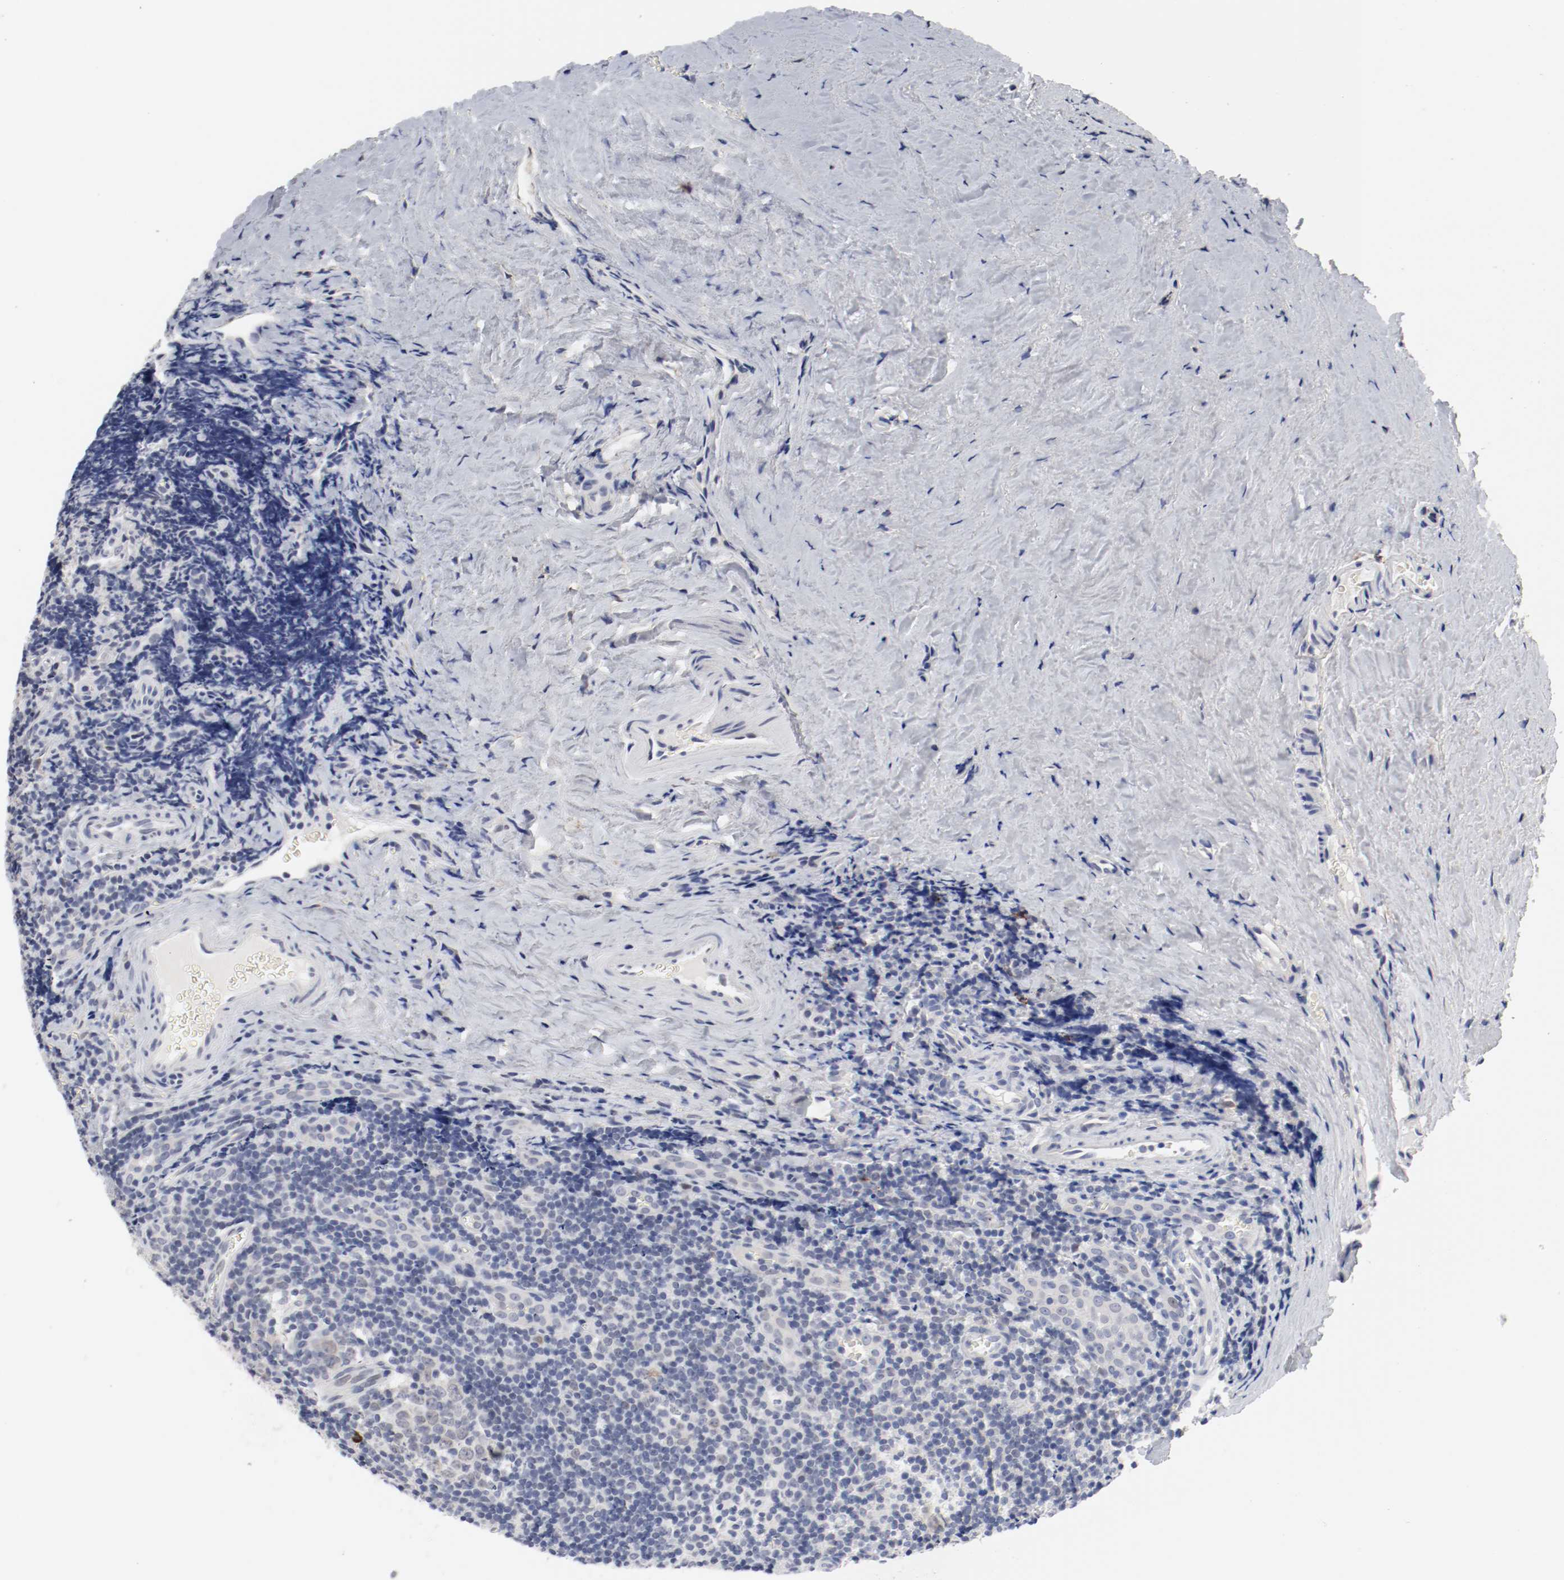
{"staining": {"intensity": "negative", "quantity": "none", "location": "none"}, "tissue": "tonsil", "cell_type": "Germinal center cells", "image_type": "normal", "snomed": [{"axis": "morphology", "description": "Normal tissue, NOS"}, {"axis": "topography", "description": "Tonsil"}], "caption": "A histopathology image of tonsil stained for a protein shows no brown staining in germinal center cells.", "gene": "ANKLE2", "patient": {"sex": "male", "age": 20}}